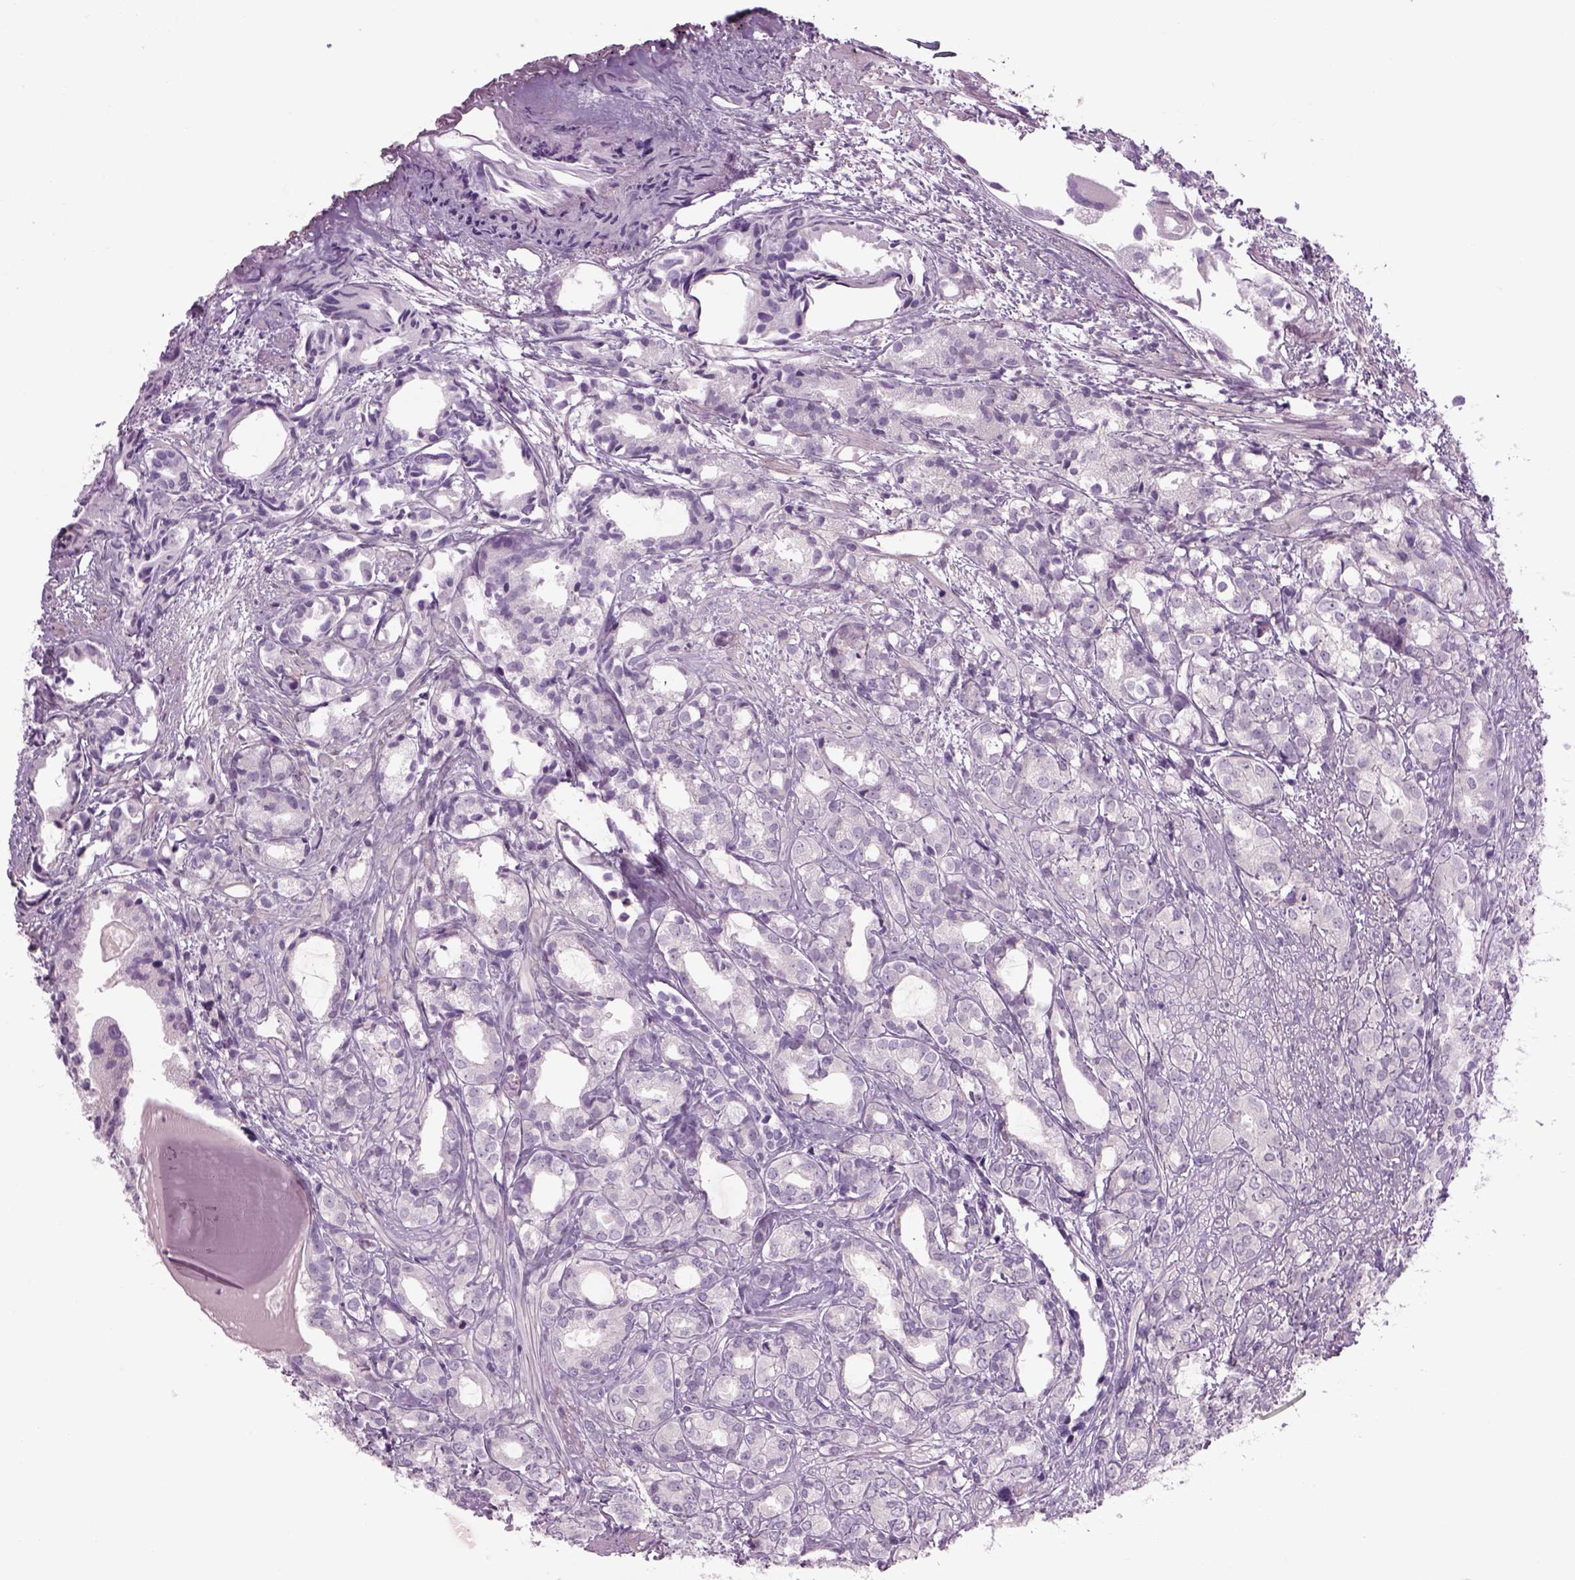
{"staining": {"intensity": "negative", "quantity": "none", "location": "none"}, "tissue": "prostate cancer", "cell_type": "Tumor cells", "image_type": "cancer", "snomed": [{"axis": "morphology", "description": "Adenocarcinoma, High grade"}, {"axis": "topography", "description": "Prostate"}], "caption": "Prostate adenocarcinoma (high-grade) stained for a protein using IHC exhibits no expression tumor cells.", "gene": "MDH1B", "patient": {"sex": "male", "age": 79}}